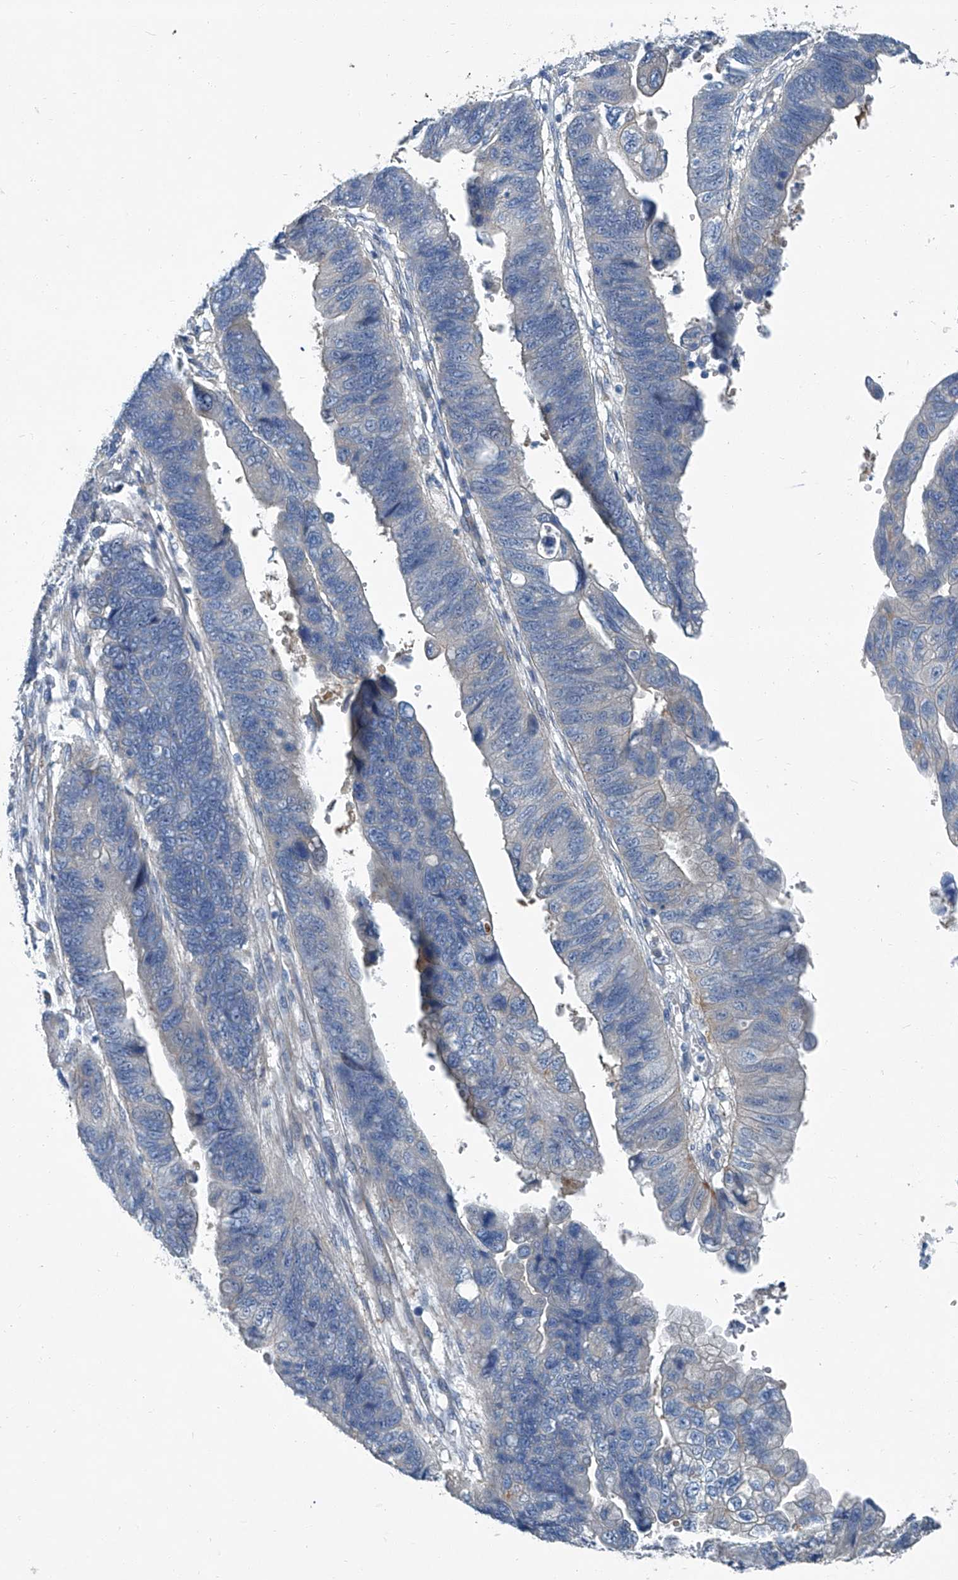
{"staining": {"intensity": "negative", "quantity": "none", "location": "none"}, "tissue": "stomach cancer", "cell_type": "Tumor cells", "image_type": "cancer", "snomed": [{"axis": "morphology", "description": "Adenocarcinoma, NOS"}, {"axis": "topography", "description": "Stomach"}], "caption": "Immunohistochemistry (IHC) of adenocarcinoma (stomach) exhibits no positivity in tumor cells. (Brightfield microscopy of DAB immunohistochemistry (IHC) at high magnification).", "gene": "SLC26A11", "patient": {"sex": "male", "age": 59}}